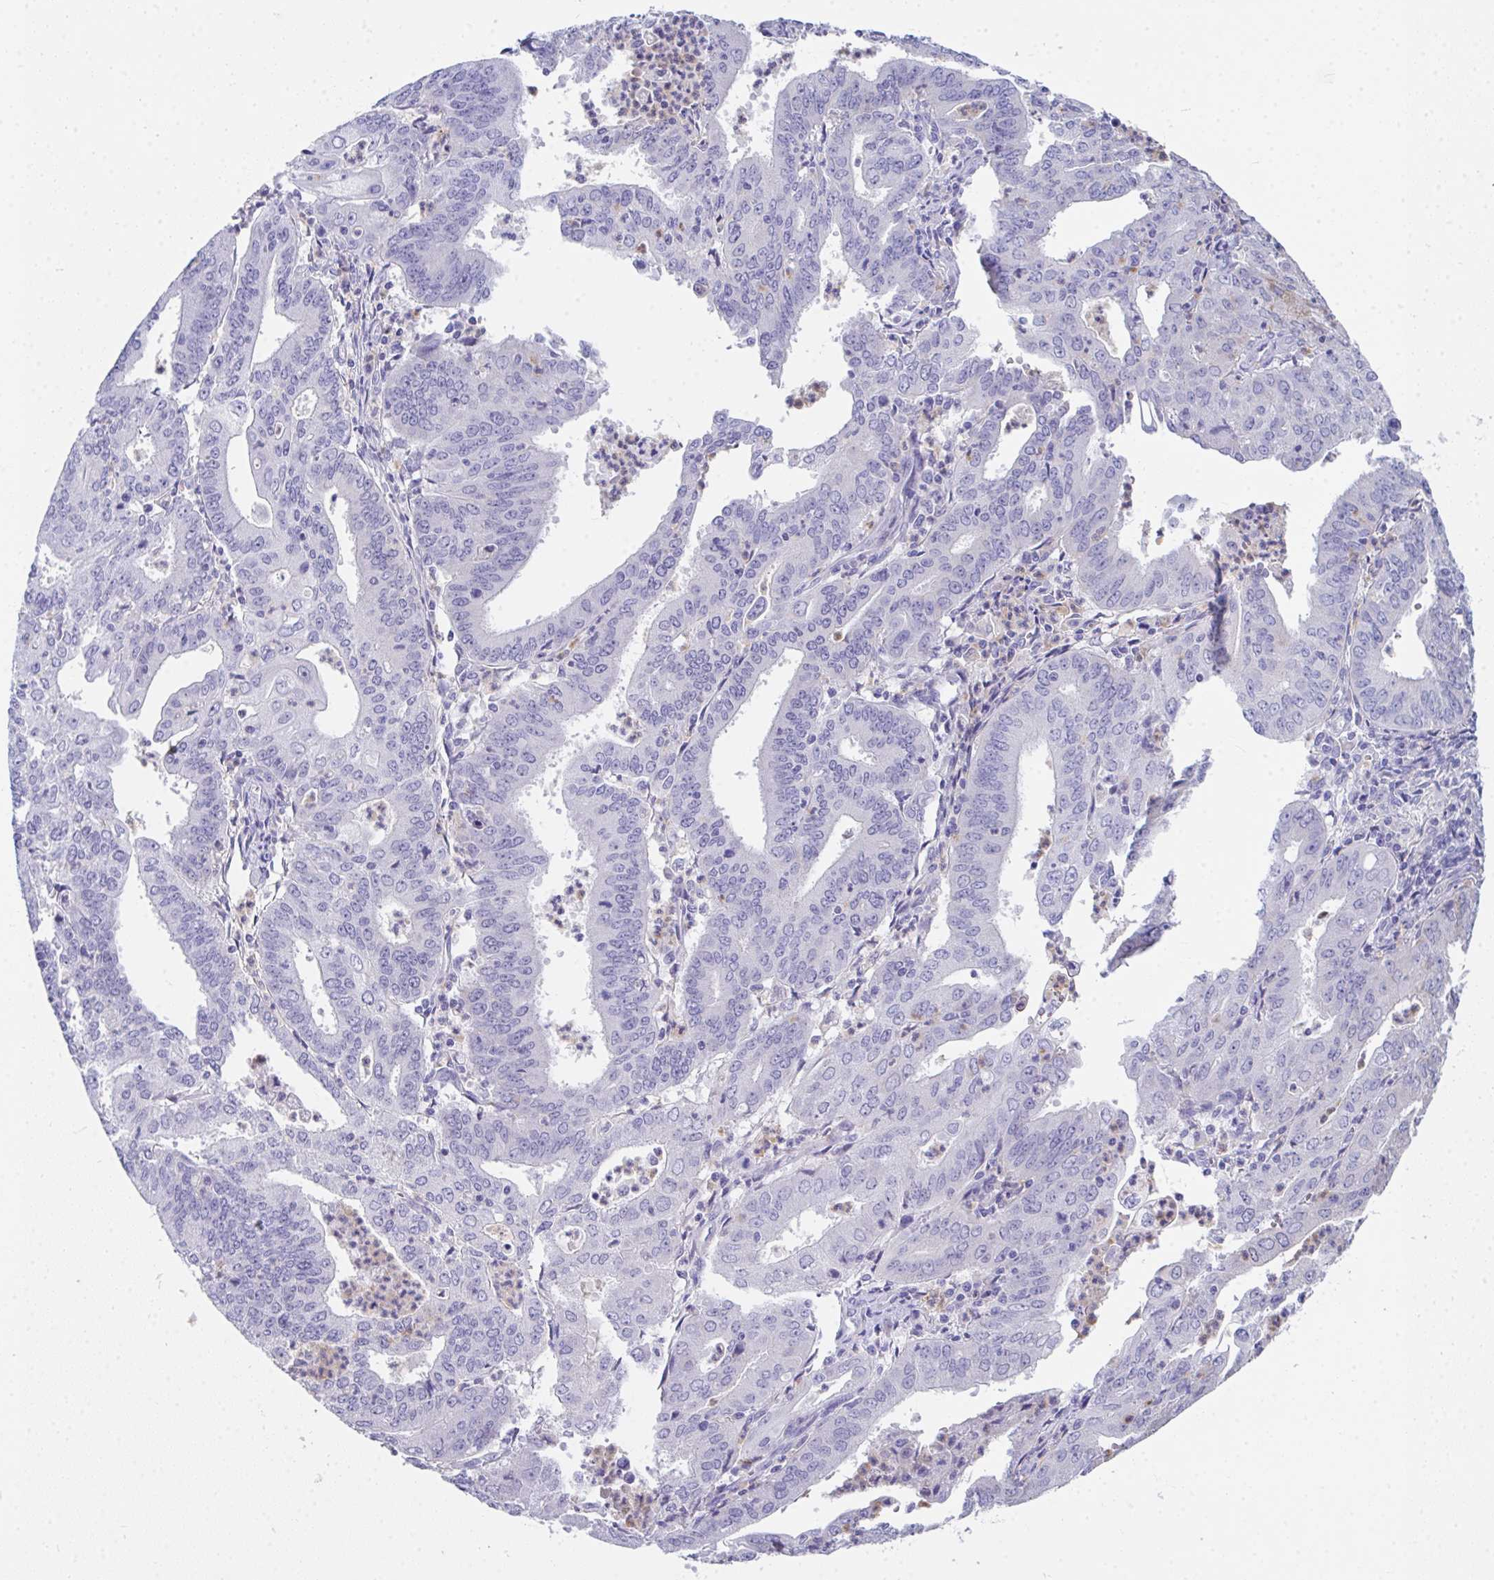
{"staining": {"intensity": "moderate", "quantity": "<25%", "location": "cytoplasmic/membranous"}, "tissue": "cervical cancer", "cell_type": "Tumor cells", "image_type": "cancer", "snomed": [{"axis": "morphology", "description": "Adenocarcinoma, NOS"}, {"axis": "topography", "description": "Cervix"}], "caption": "This is a photomicrograph of immunohistochemistry staining of cervical cancer, which shows moderate positivity in the cytoplasmic/membranous of tumor cells.", "gene": "COA5", "patient": {"sex": "female", "age": 56}}